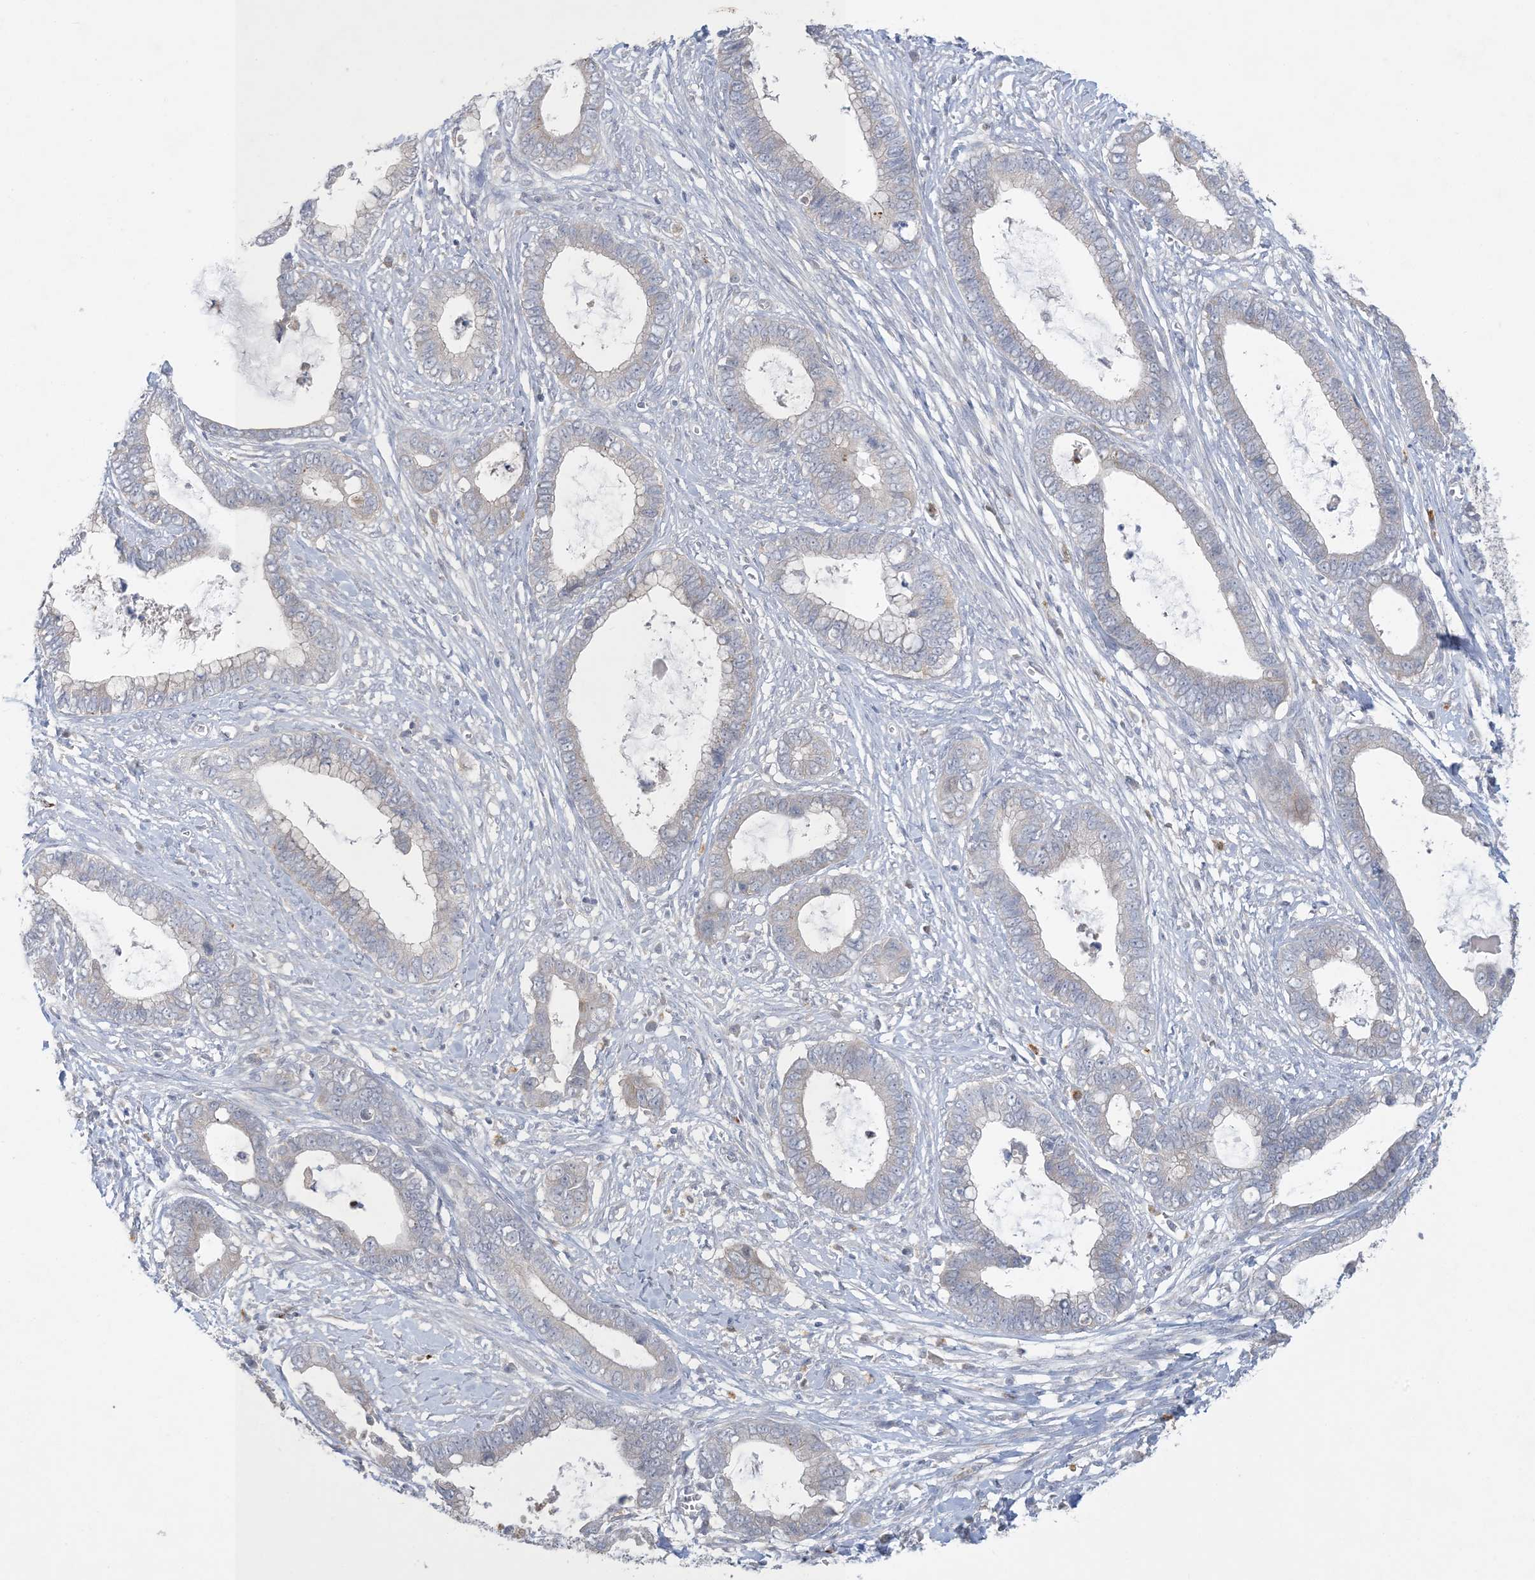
{"staining": {"intensity": "negative", "quantity": "none", "location": "none"}, "tissue": "cervical cancer", "cell_type": "Tumor cells", "image_type": "cancer", "snomed": [{"axis": "morphology", "description": "Adenocarcinoma, NOS"}, {"axis": "topography", "description": "Cervix"}], "caption": "Tumor cells are negative for brown protein staining in adenocarcinoma (cervical).", "gene": "KIF3A", "patient": {"sex": "female", "age": 44}}